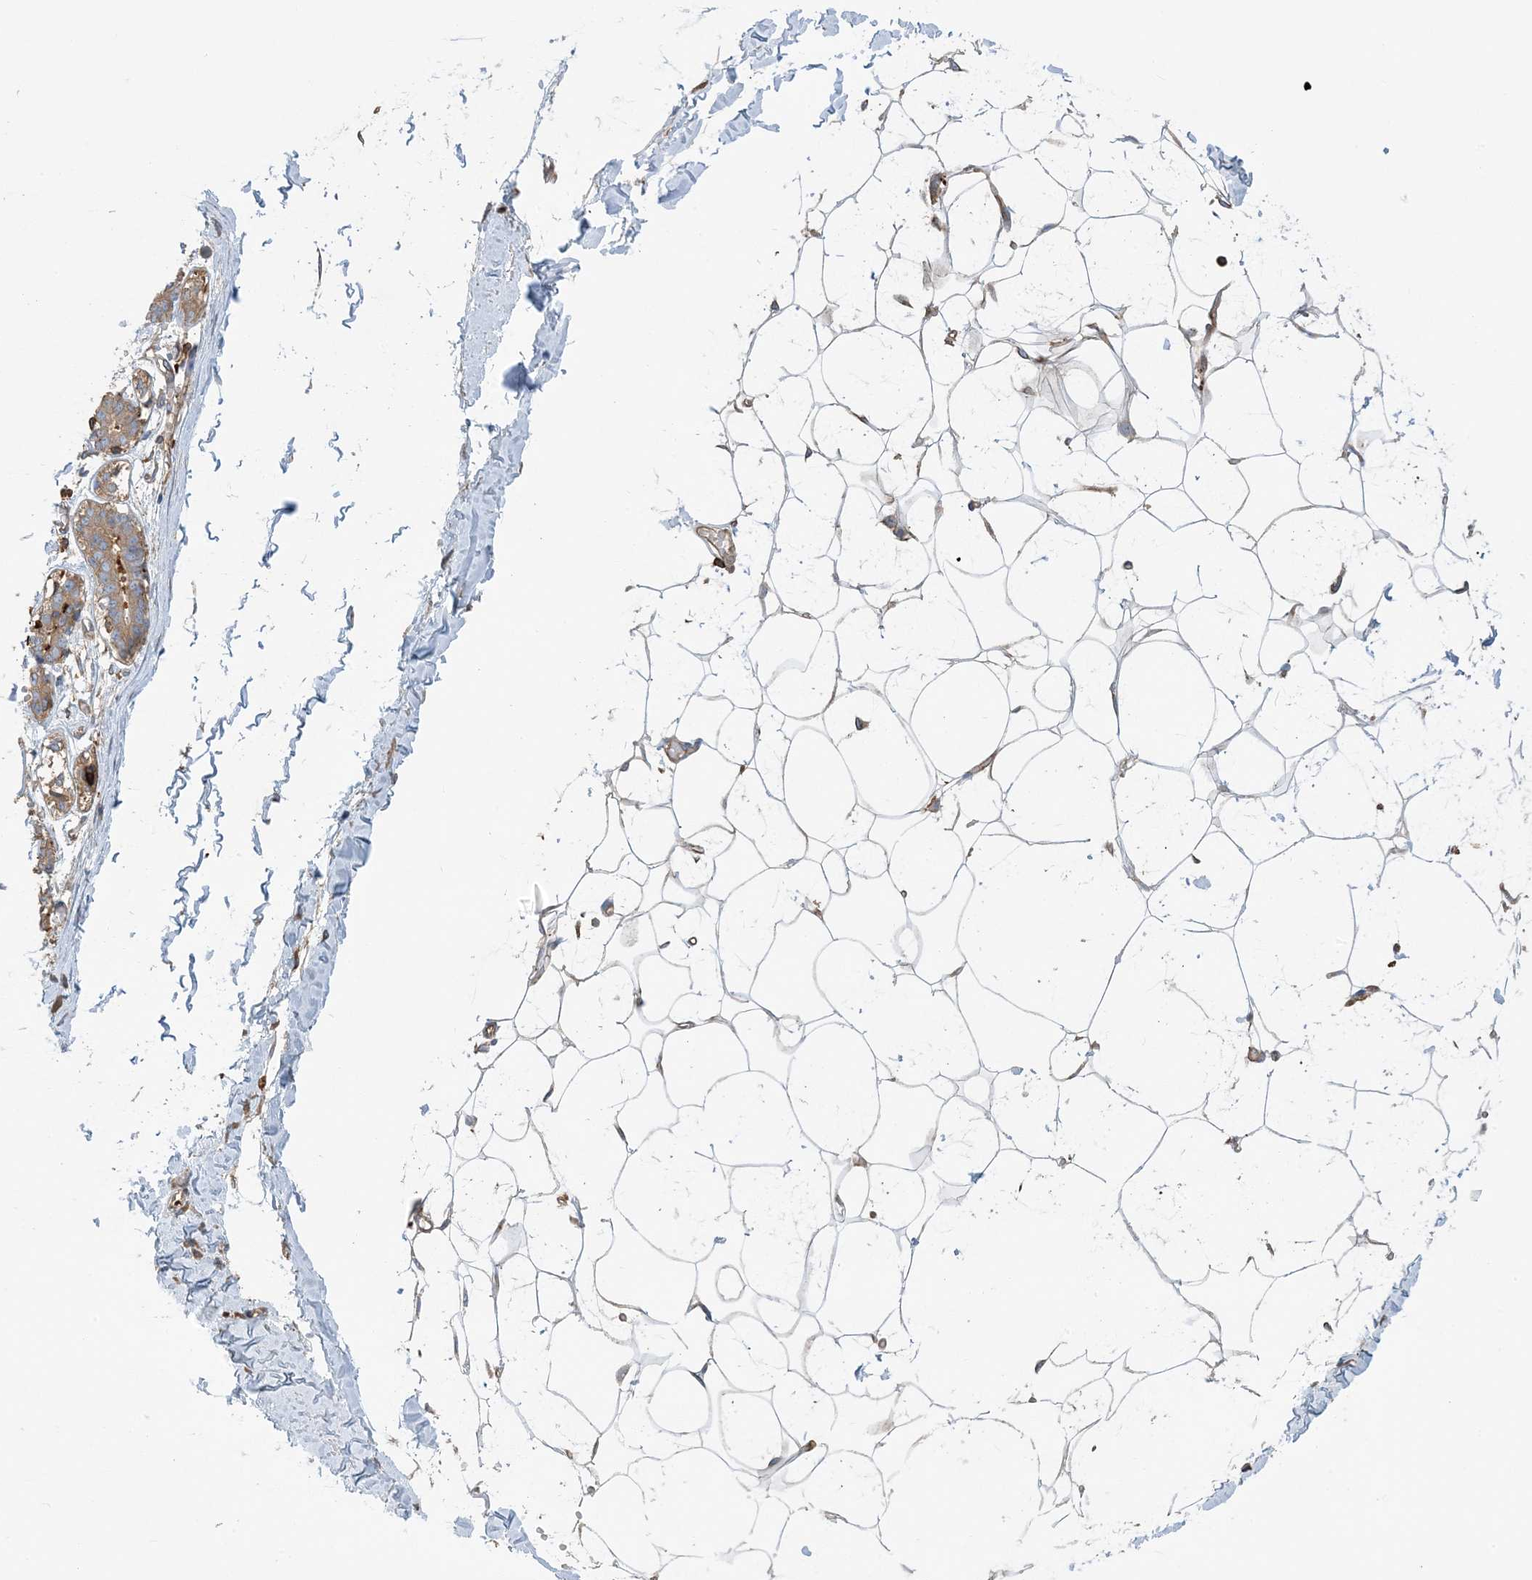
{"staining": {"intensity": "moderate", "quantity": ">75%", "location": "cytoplasmic/membranous"}, "tissue": "breast", "cell_type": "Adipocytes", "image_type": "normal", "snomed": [{"axis": "morphology", "description": "Normal tissue, NOS"}, {"axis": "topography", "description": "Breast"}], "caption": "This is a photomicrograph of immunohistochemistry staining of unremarkable breast, which shows moderate expression in the cytoplasmic/membranous of adipocytes.", "gene": "SFMBT2", "patient": {"sex": "female", "age": 27}}